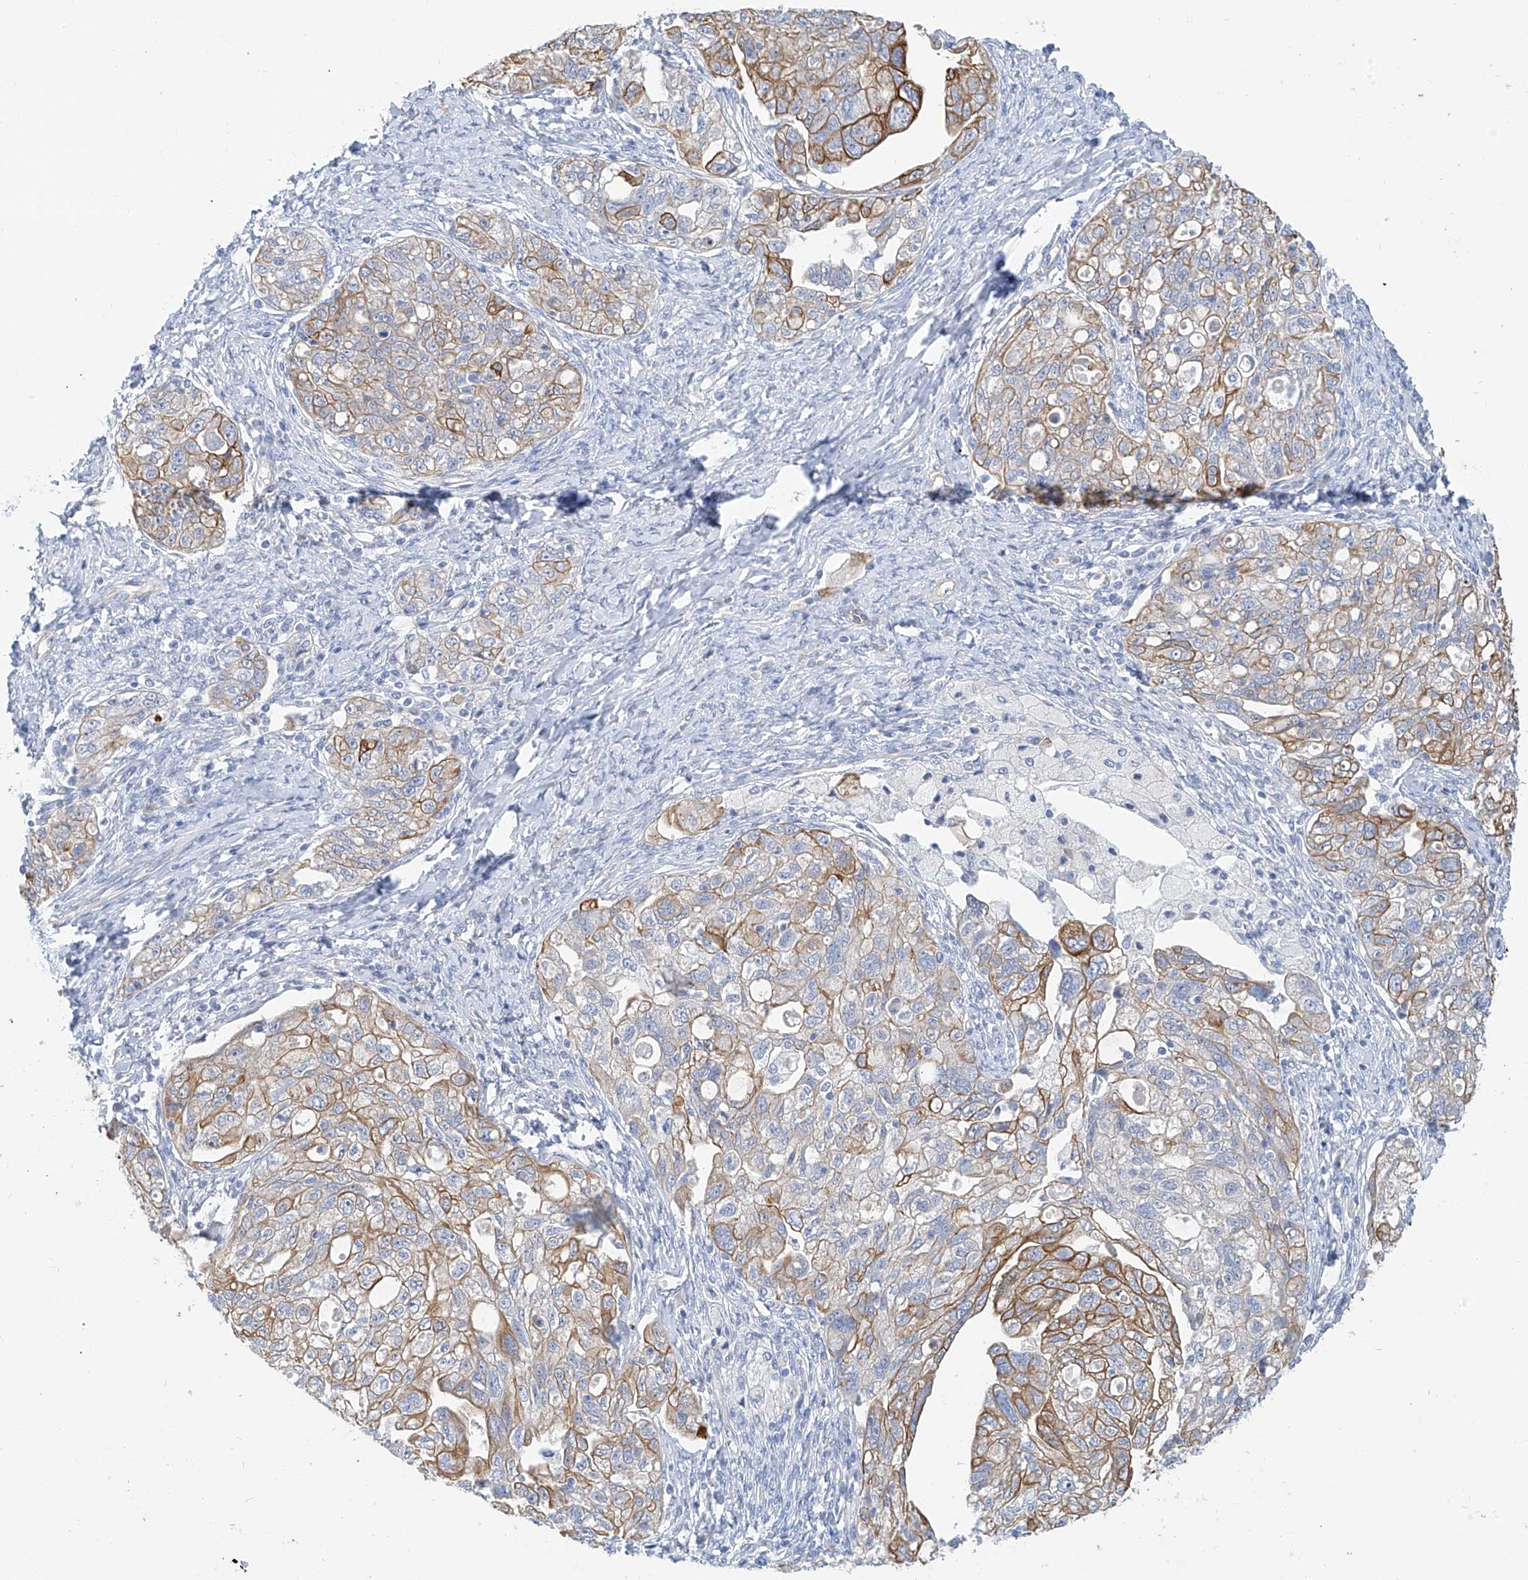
{"staining": {"intensity": "moderate", "quantity": "25%-75%", "location": "cytoplasmic/membranous"}, "tissue": "ovarian cancer", "cell_type": "Tumor cells", "image_type": "cancer", "snomed": [{"axis": "morphology", "description": "Carcinoma, NOS"}, {"axis": "morphology", "description": "Cystadenocarcinoma, serous, NOS"}, {"axis": "topography", "description": "Ovary"}], "caption": "Protein staining exhibits moderate cytoplasmic/membranous staining in approximately 25%-75% of tumor cells in ovarian serous cystadenocarcinoma. (Brightfield microscopy of DAB IHC at high magnification).", "gene": "PIK3C2B", "patient": {"sex": "female", "age": 69}}